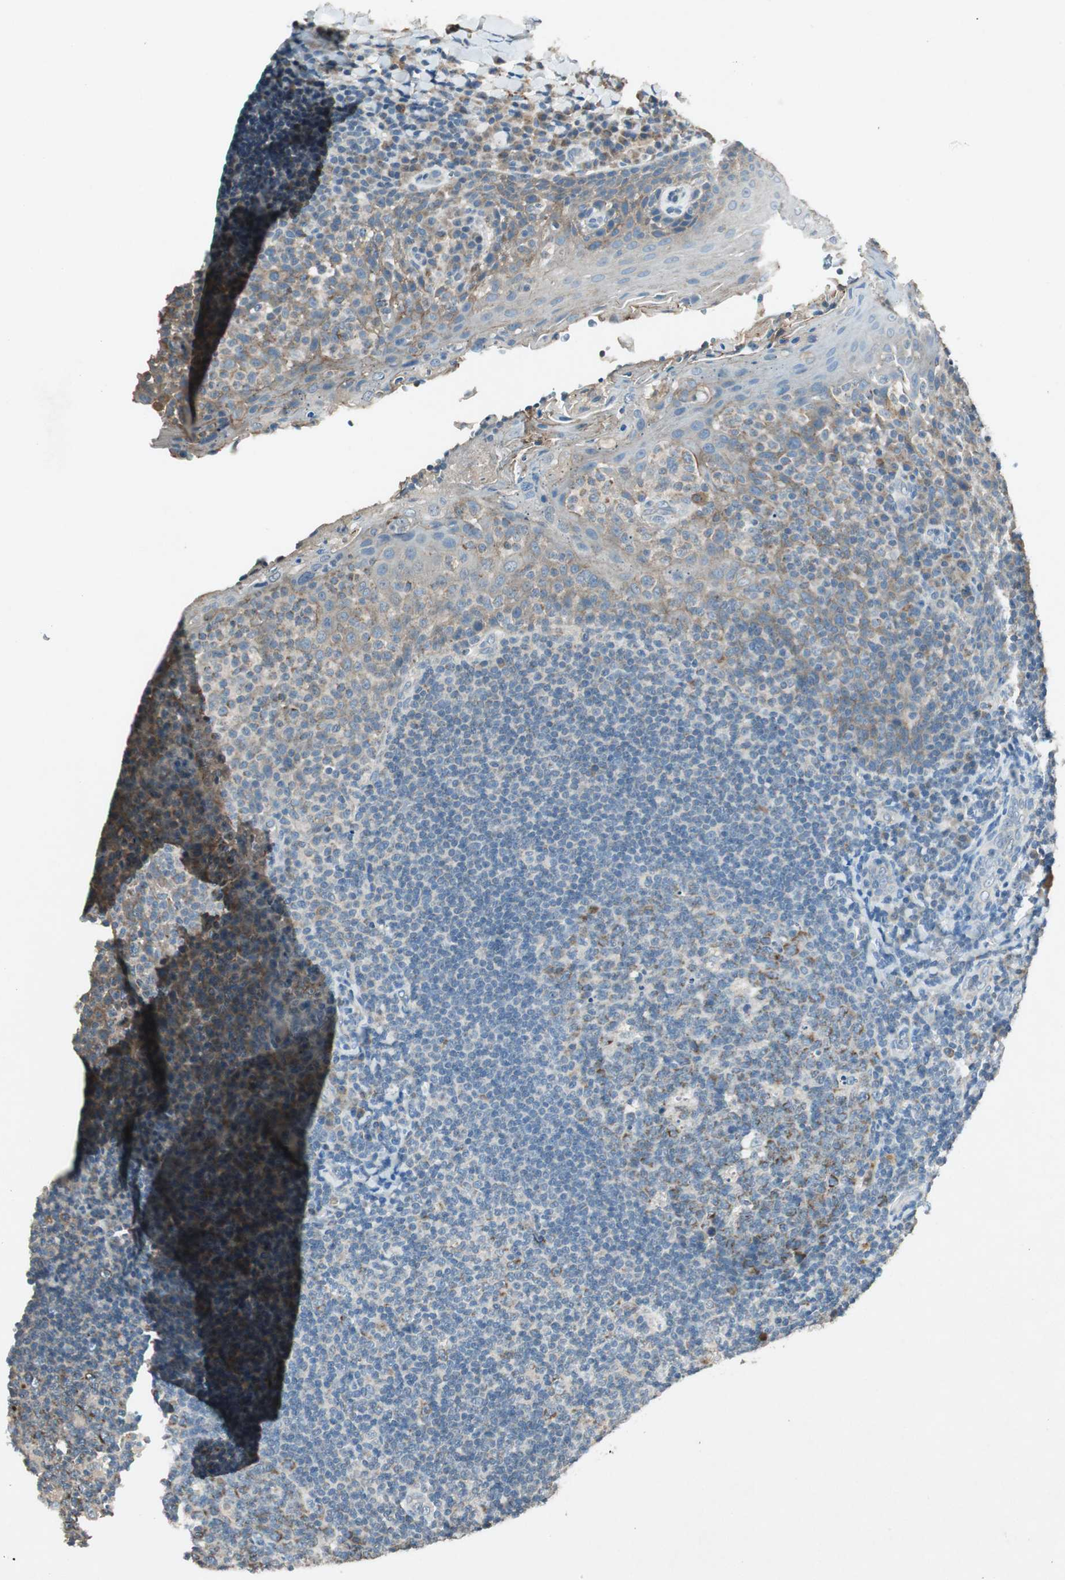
{"staining": {"intensity": "moderate", "quantity": "25%-75%", "location": "cytoplasmic/membranous"}, "tissue": "tonsil", "cell_type": "Germinal center cells", "image_type": "normal", "snomed": [{"axis": "morphology", "description": "Normal tissue, NOS"}, {"axis": "topography", "description": "Tonsil"}], "caption": "Moderate cytoplasmic/membranous expression for a protein is identified in about 25%-75% of germinal center cells of unremarkable tonsil using immunohistochemistry (IHC).", "gene": "NKAIN1", "patient": {"sex": "male", "age": 17}}